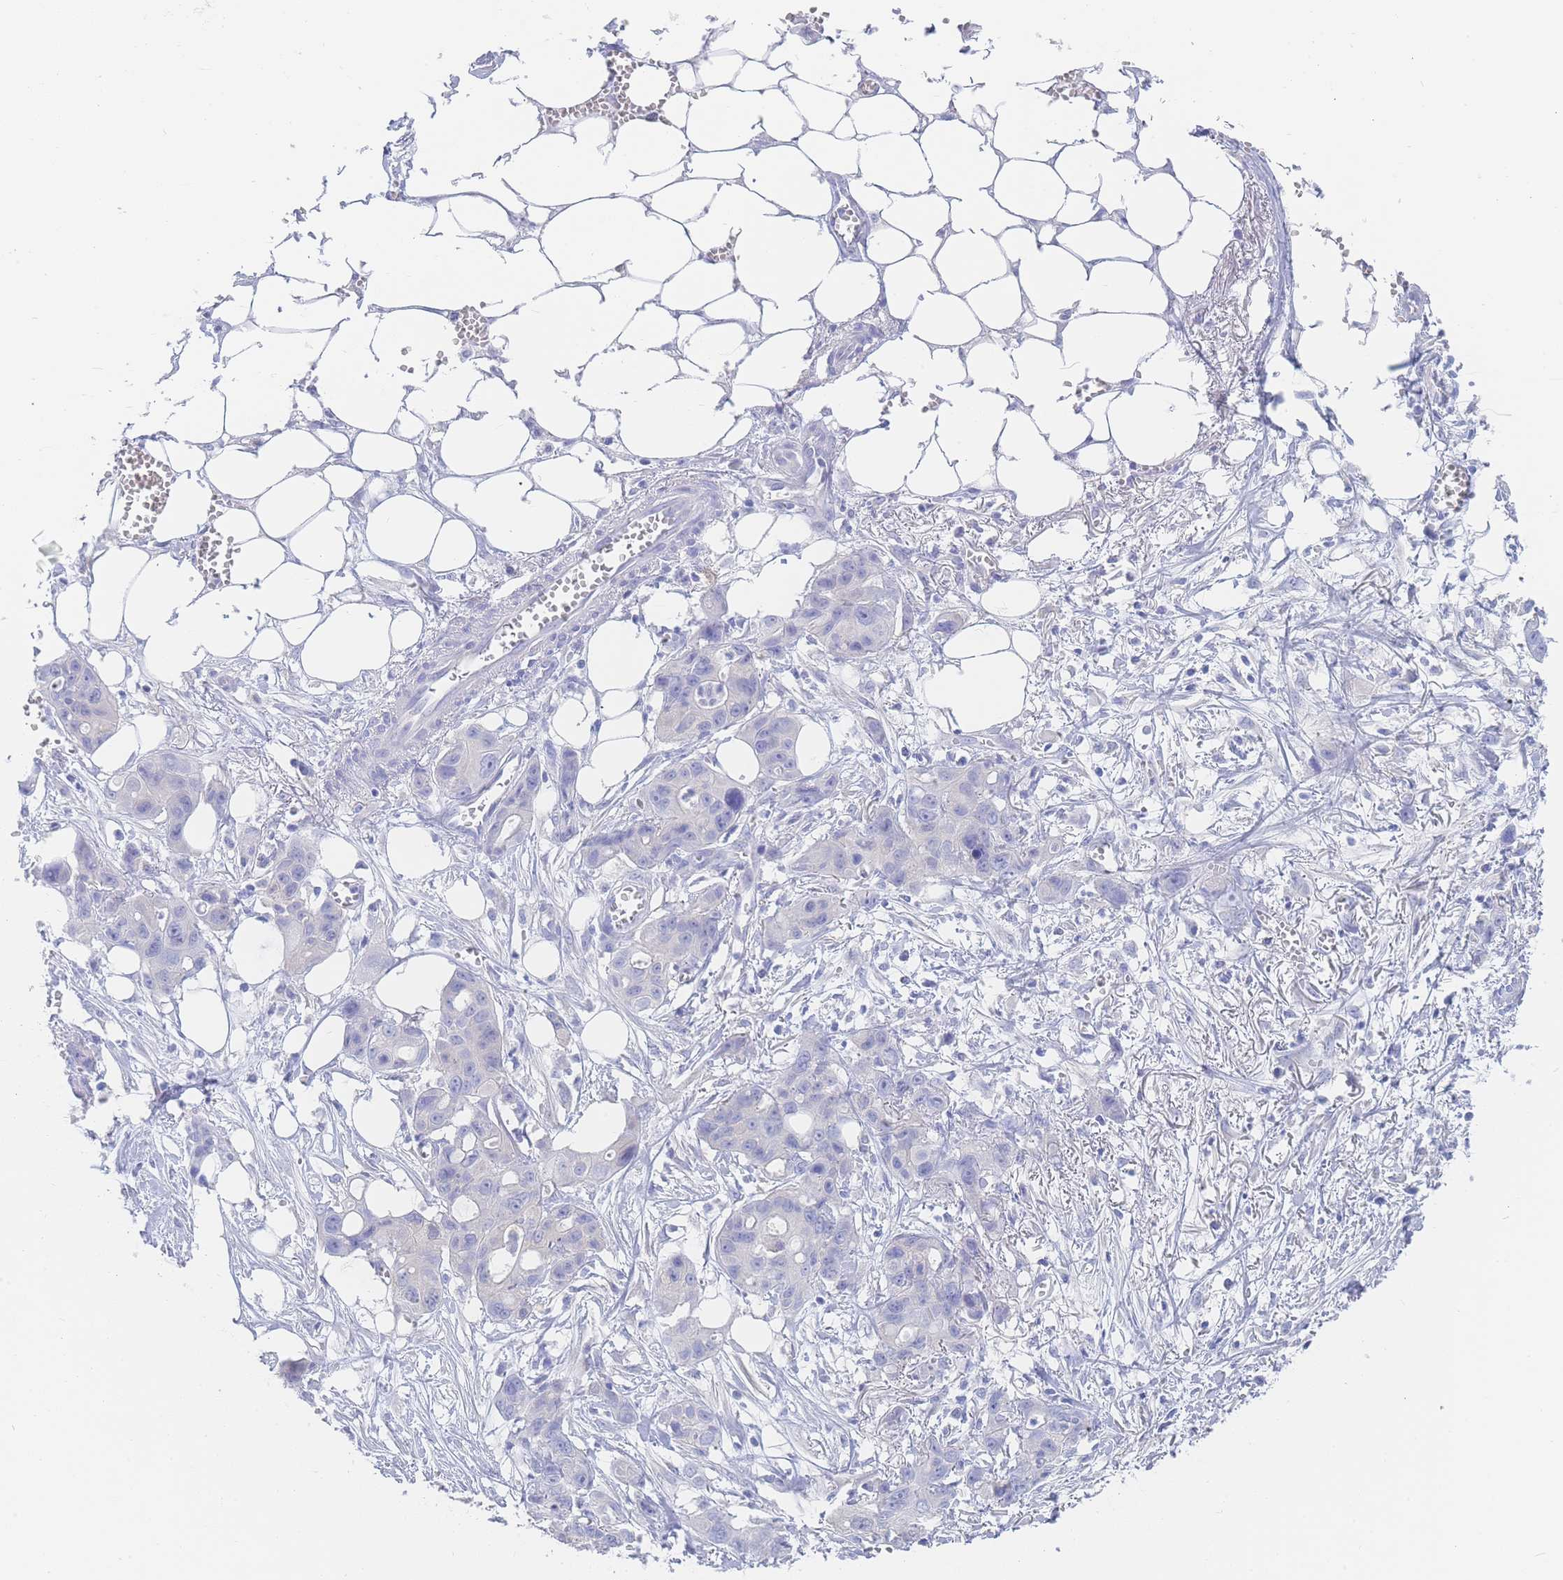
{"staining": {"intensity": "negative", "quantity": "none", "location": "none"}, "tissue": "ovarian cancer", "cell_type": "Tumor cells", "image_type": "cancer", "snomed": [{"axis": "morphology", "description": "Cystadenocarcinoma, mucinous, NOS"}, {"axis": "topography", "description": "Ovary"}], "caption": "DAB immunohistochemical staining of human ovarian cancer reveals no significant positivity in tumor cells.", "gene": "LZTFL1", "patient": {"sex": "female", "age": 70}}